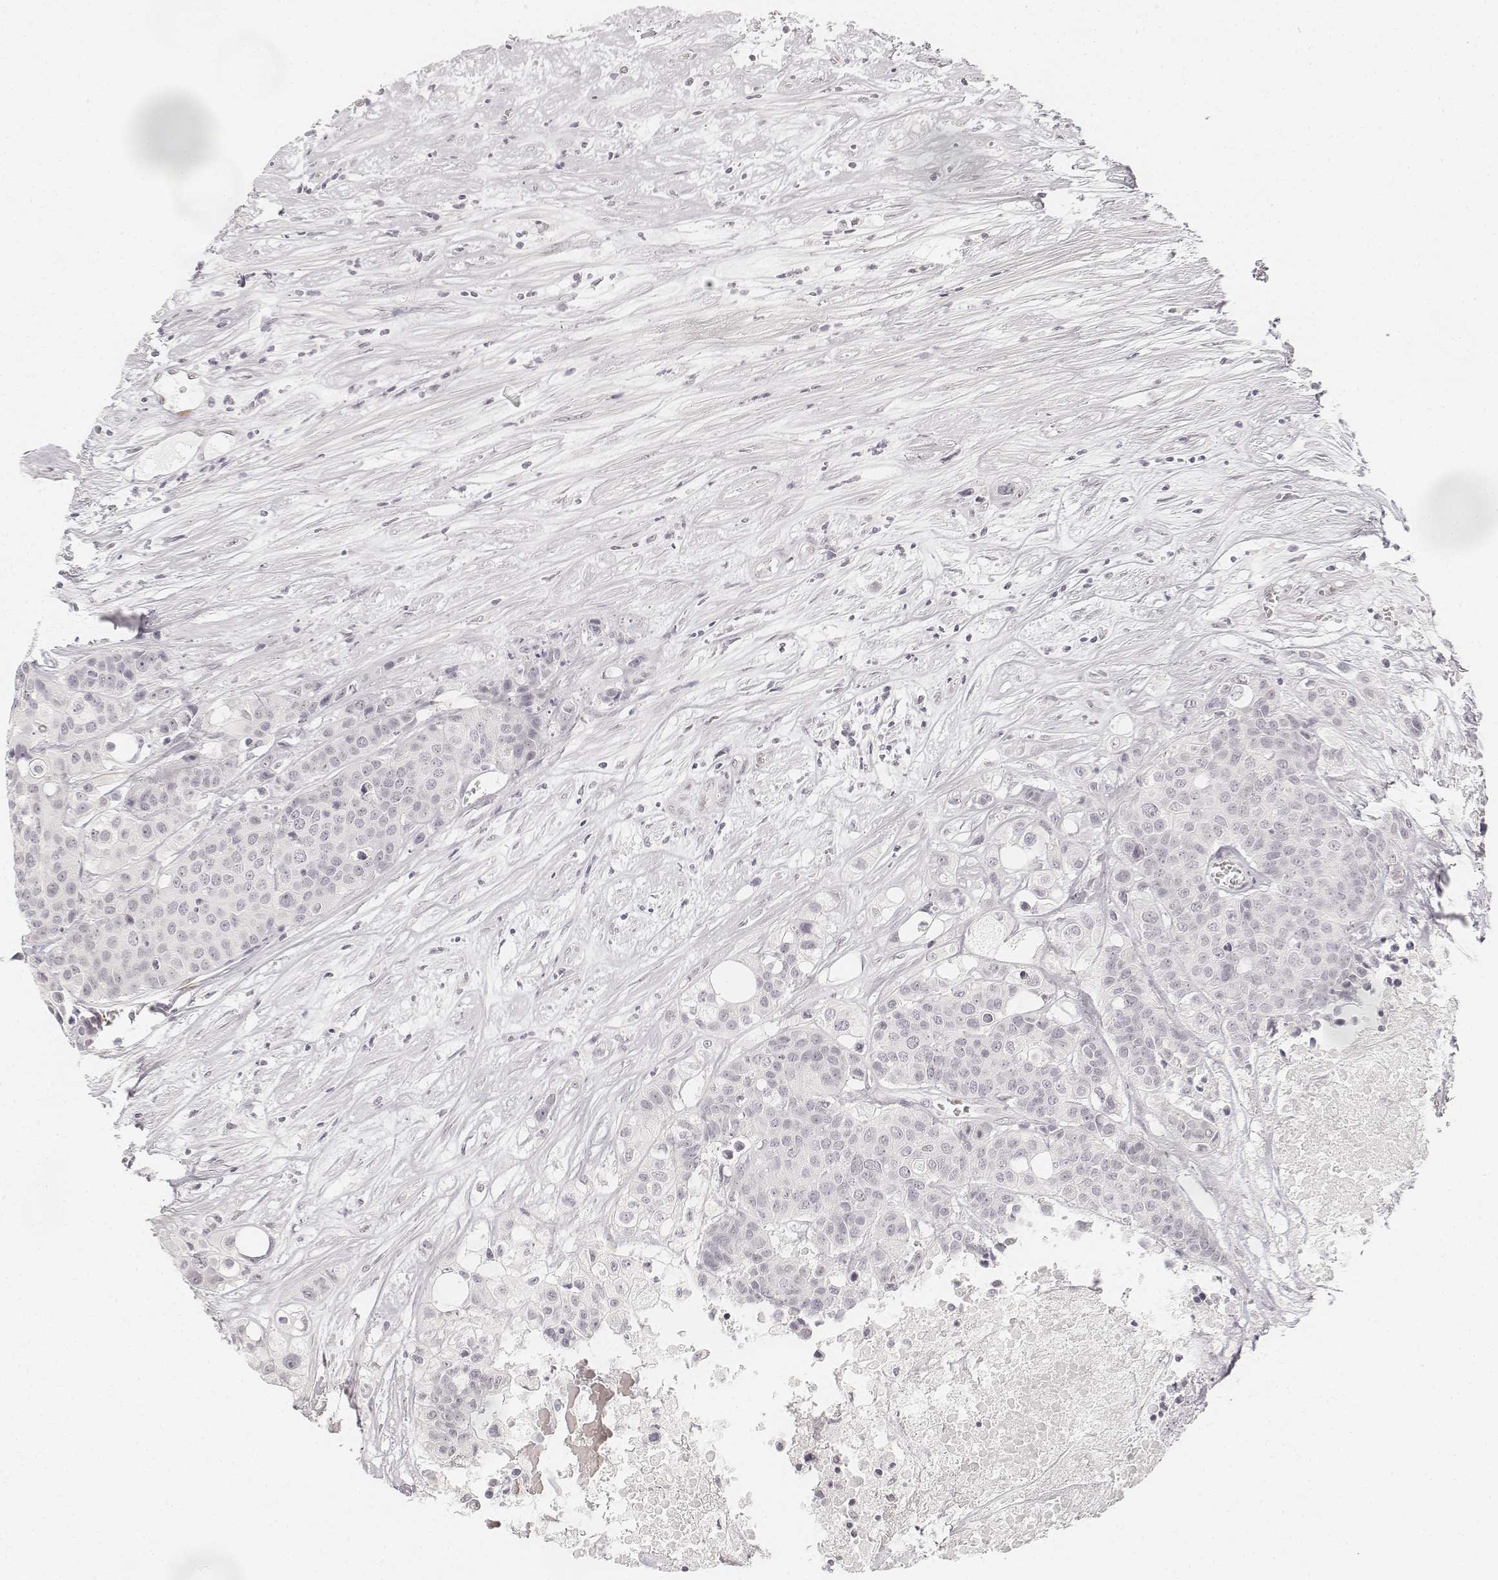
{"staining": {"intensity": "negative", "quantity": "none", "location": "none"}, "tissue": "carcinoid", "cell_type": "Tumor cells", "image_type": "cancer", "snomed": [{"axis": "morphology", "description": "Carcinoid, malignant, NOS"}, {"axis": "topography", "description": "Colon"}], "caption": "Carcinoid stained for a protein using immunohistochemistry (IHC) demonstrates no expression tumor cells.", "gene": "KRTAP2-1", "patient": {"sex": "male", "age": 81}}